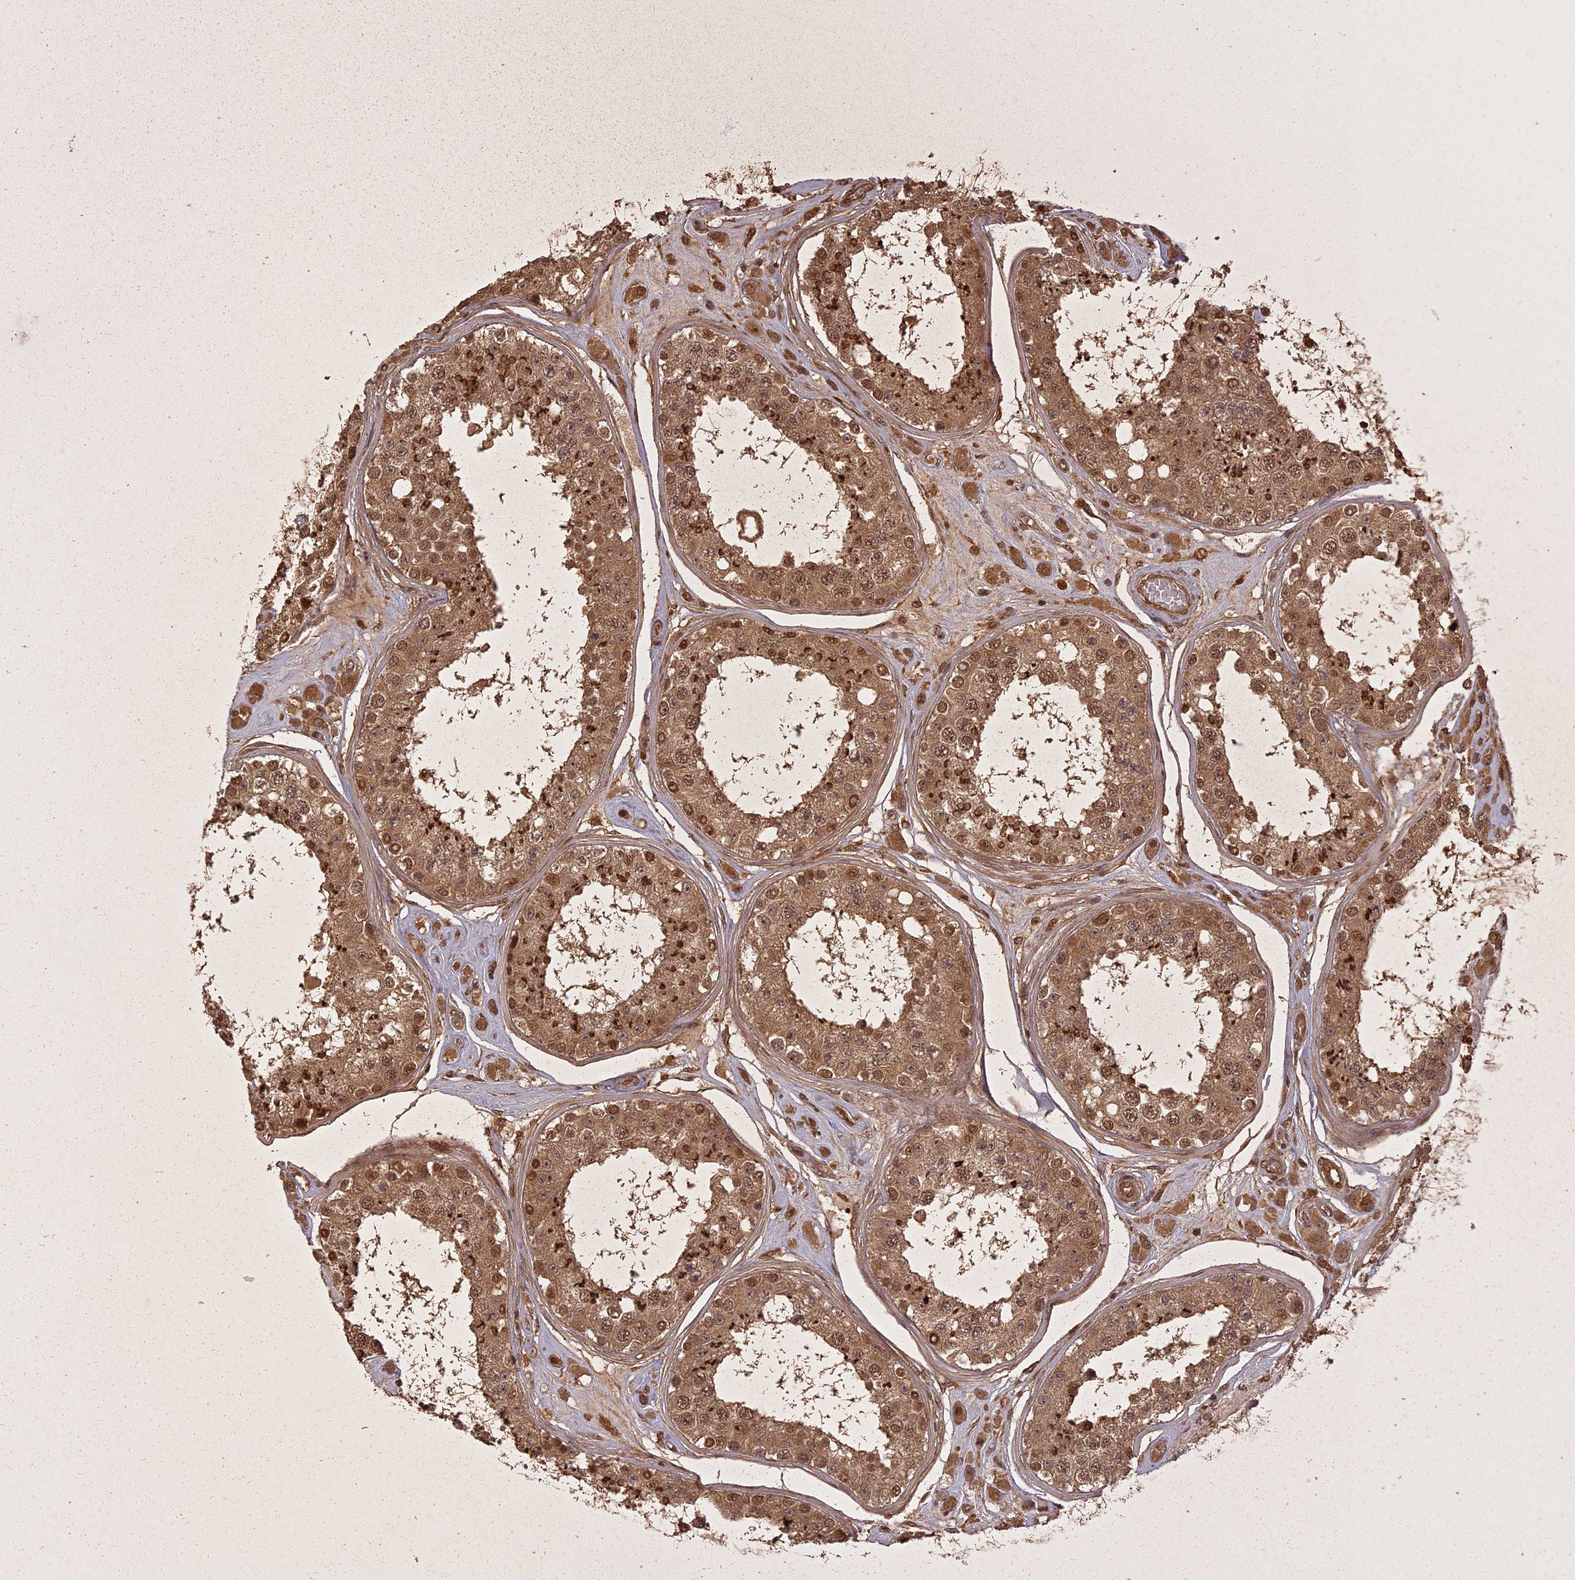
{"staining": {"intensity": "moderate", "quantity": ">75%", "location": "cytoplasmic/membranous,nuclear"}, "tissue": "testis", "cell_type": "Cells in seminiferous ducts", "image_type": "normal", "snomed": [{"axis": "morphology", "description": "Normal tissue, NOS"}, {"axis": "topography", "description": "Testis"}], "caption": "Moderate cytoplasmic/membranous,nuclear expression is appreciated in approximately >75% of cells in seminiferous ducts in benign testis.", "gene": "LIN37", "patient": {"sex": "male", "age": 25}}